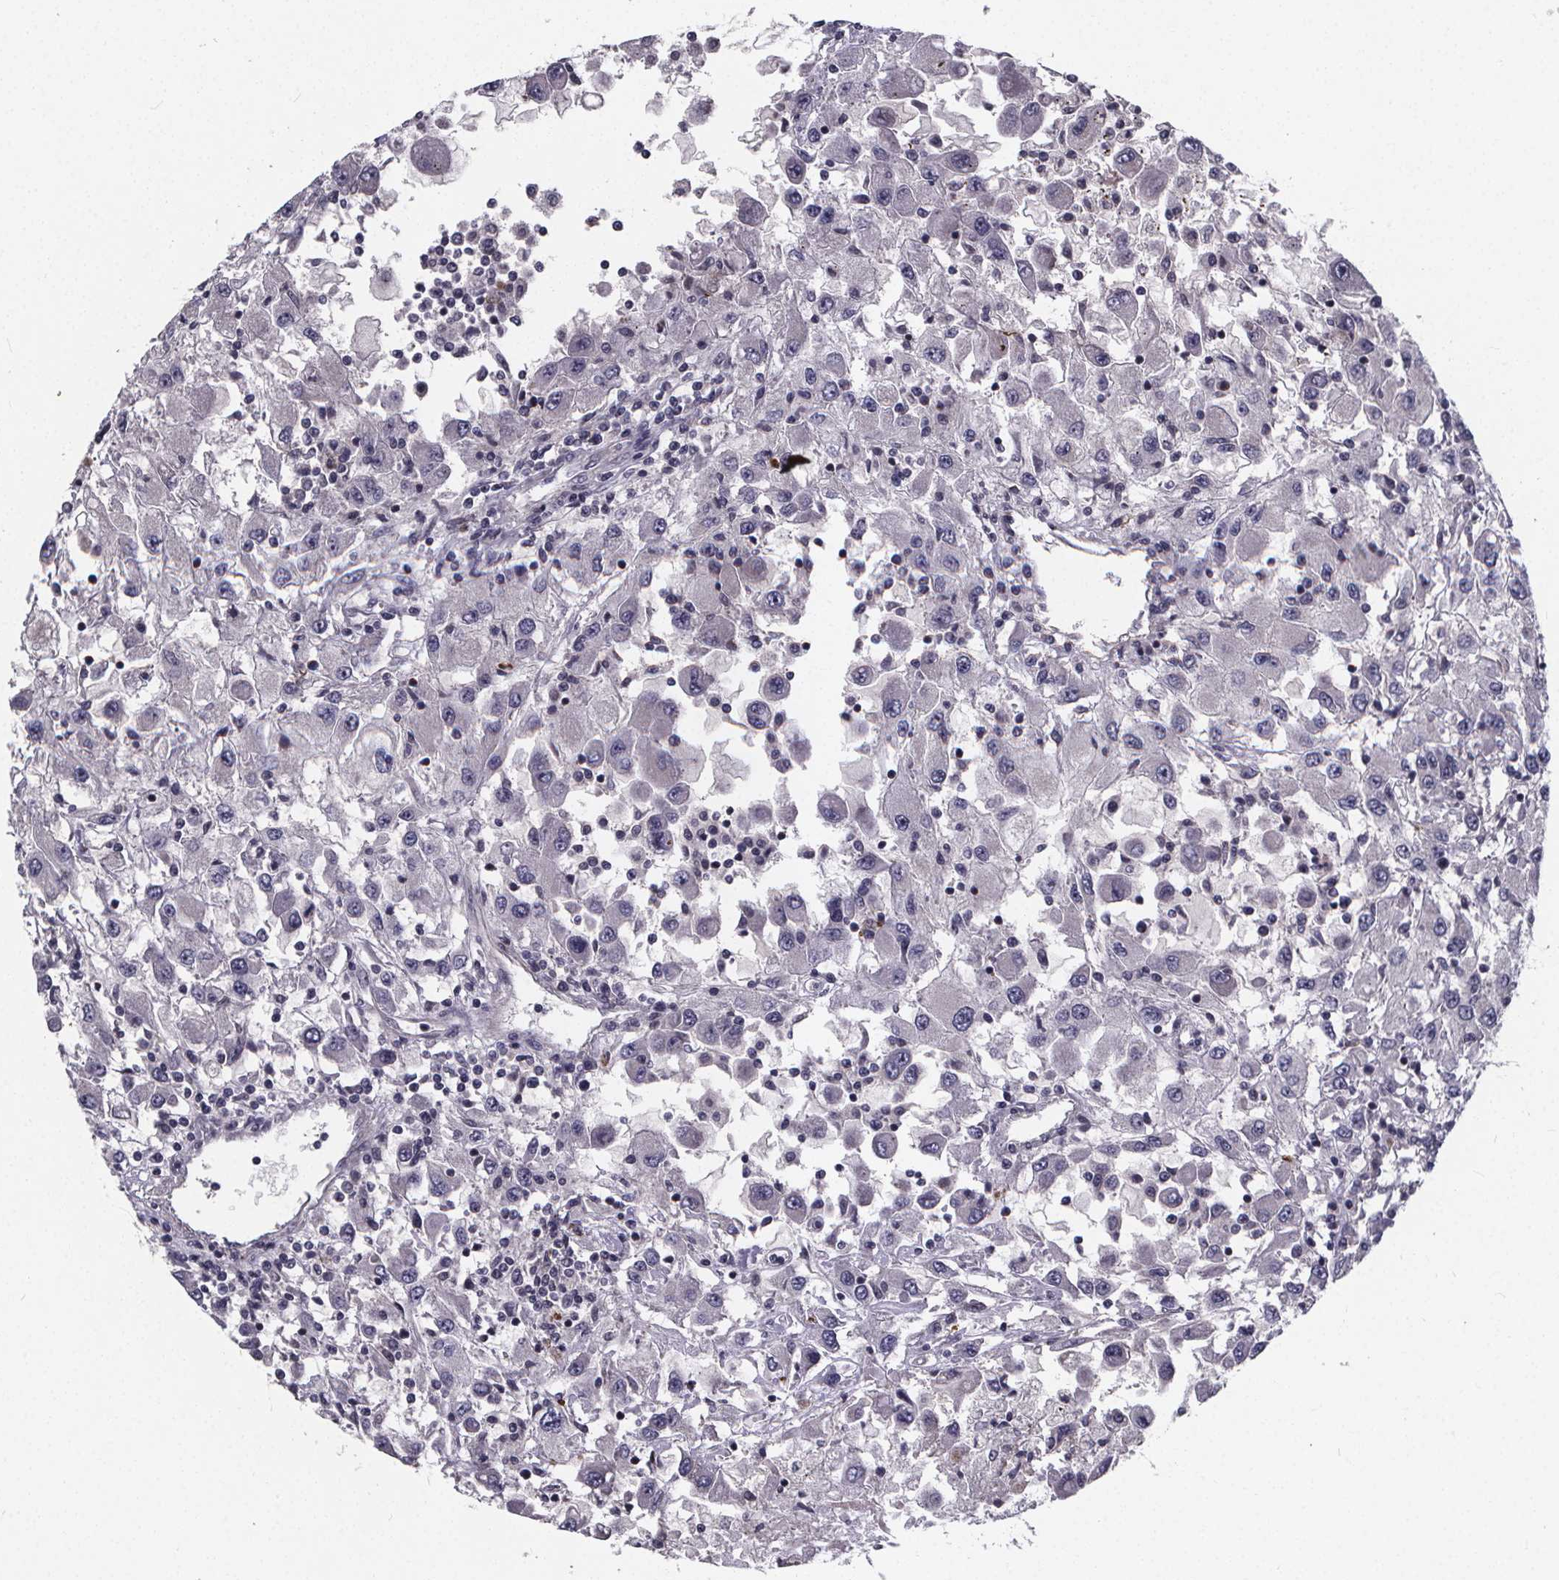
{"staining": {"intensity": "negative", "quantity": "none", "location": "none"}, "tissue": "renal cancer", "cell_type": "Tumor cells", "image_type": "cancer", "snomed": [{"axis": "morphology", "description": "Adenocarcinoma, NOS"}, {"axis": "topography", "description": "Kidney"}], "caption": "DAB (3,3'-diaminobenzidine) immunohistochemical staining of human renal adenocarcinoma exhibits no significant positivity in tumor cells.", "gene": "FBXW2", "patient": {"sex": "female", "age": 67}}